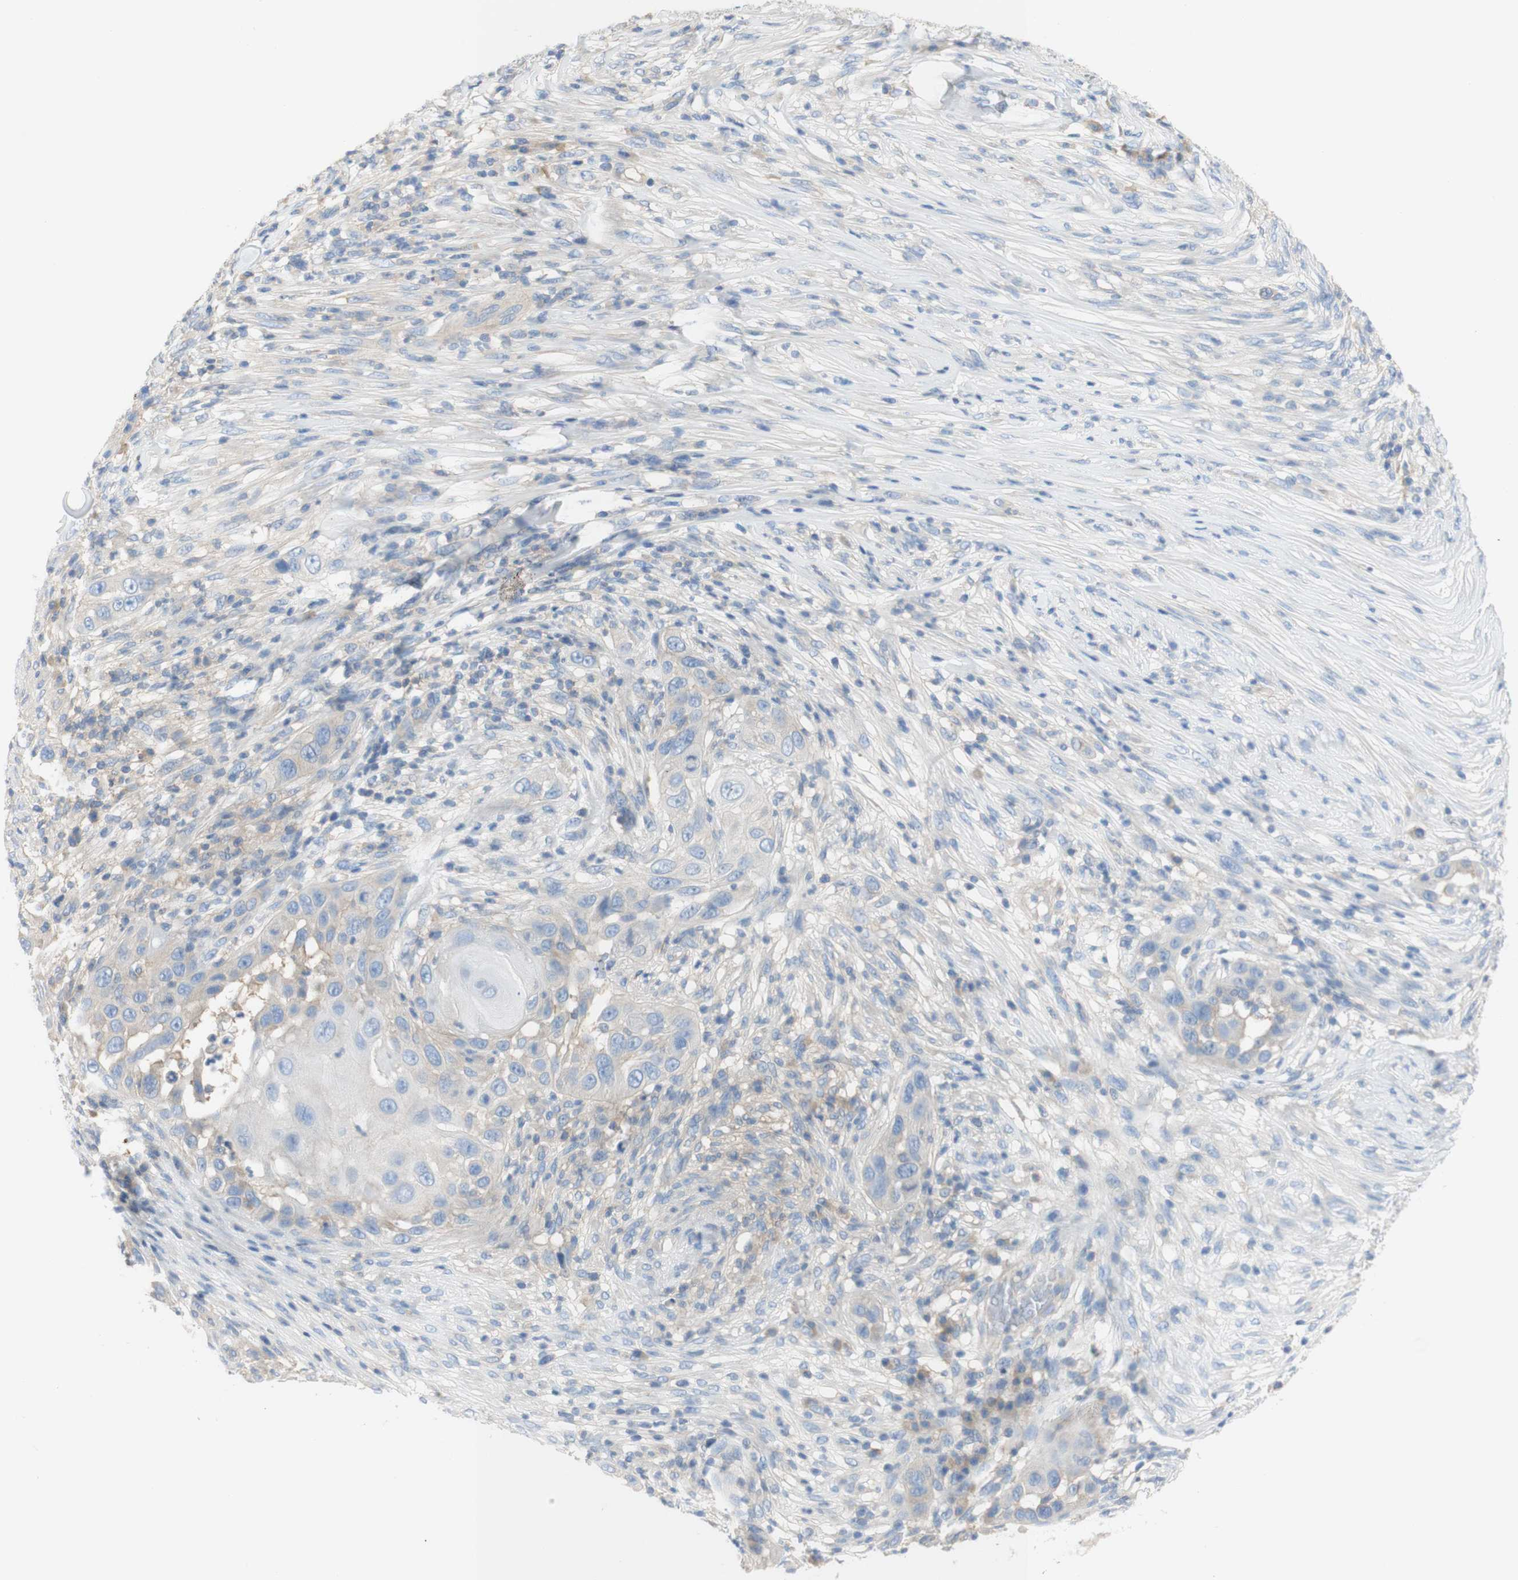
{"staining": {"intensity": "negative", "quantity": "none", "location": "none"}, "tissue": "skin cancer", "cell_type": "Tumor cells", "image_type": "cancer", "snomed": [{"axis": "morphology", "description": "Squamous cell carcinoma, NOS"}, {"axis": "topography", "description": "Skin"}], "caption": "A histopathology image of human skin squamous cell carcinoma is negative for staining in tumor cells.", "gene": "ATP2B1", "patient": {"sex": "female", "age": 44}}